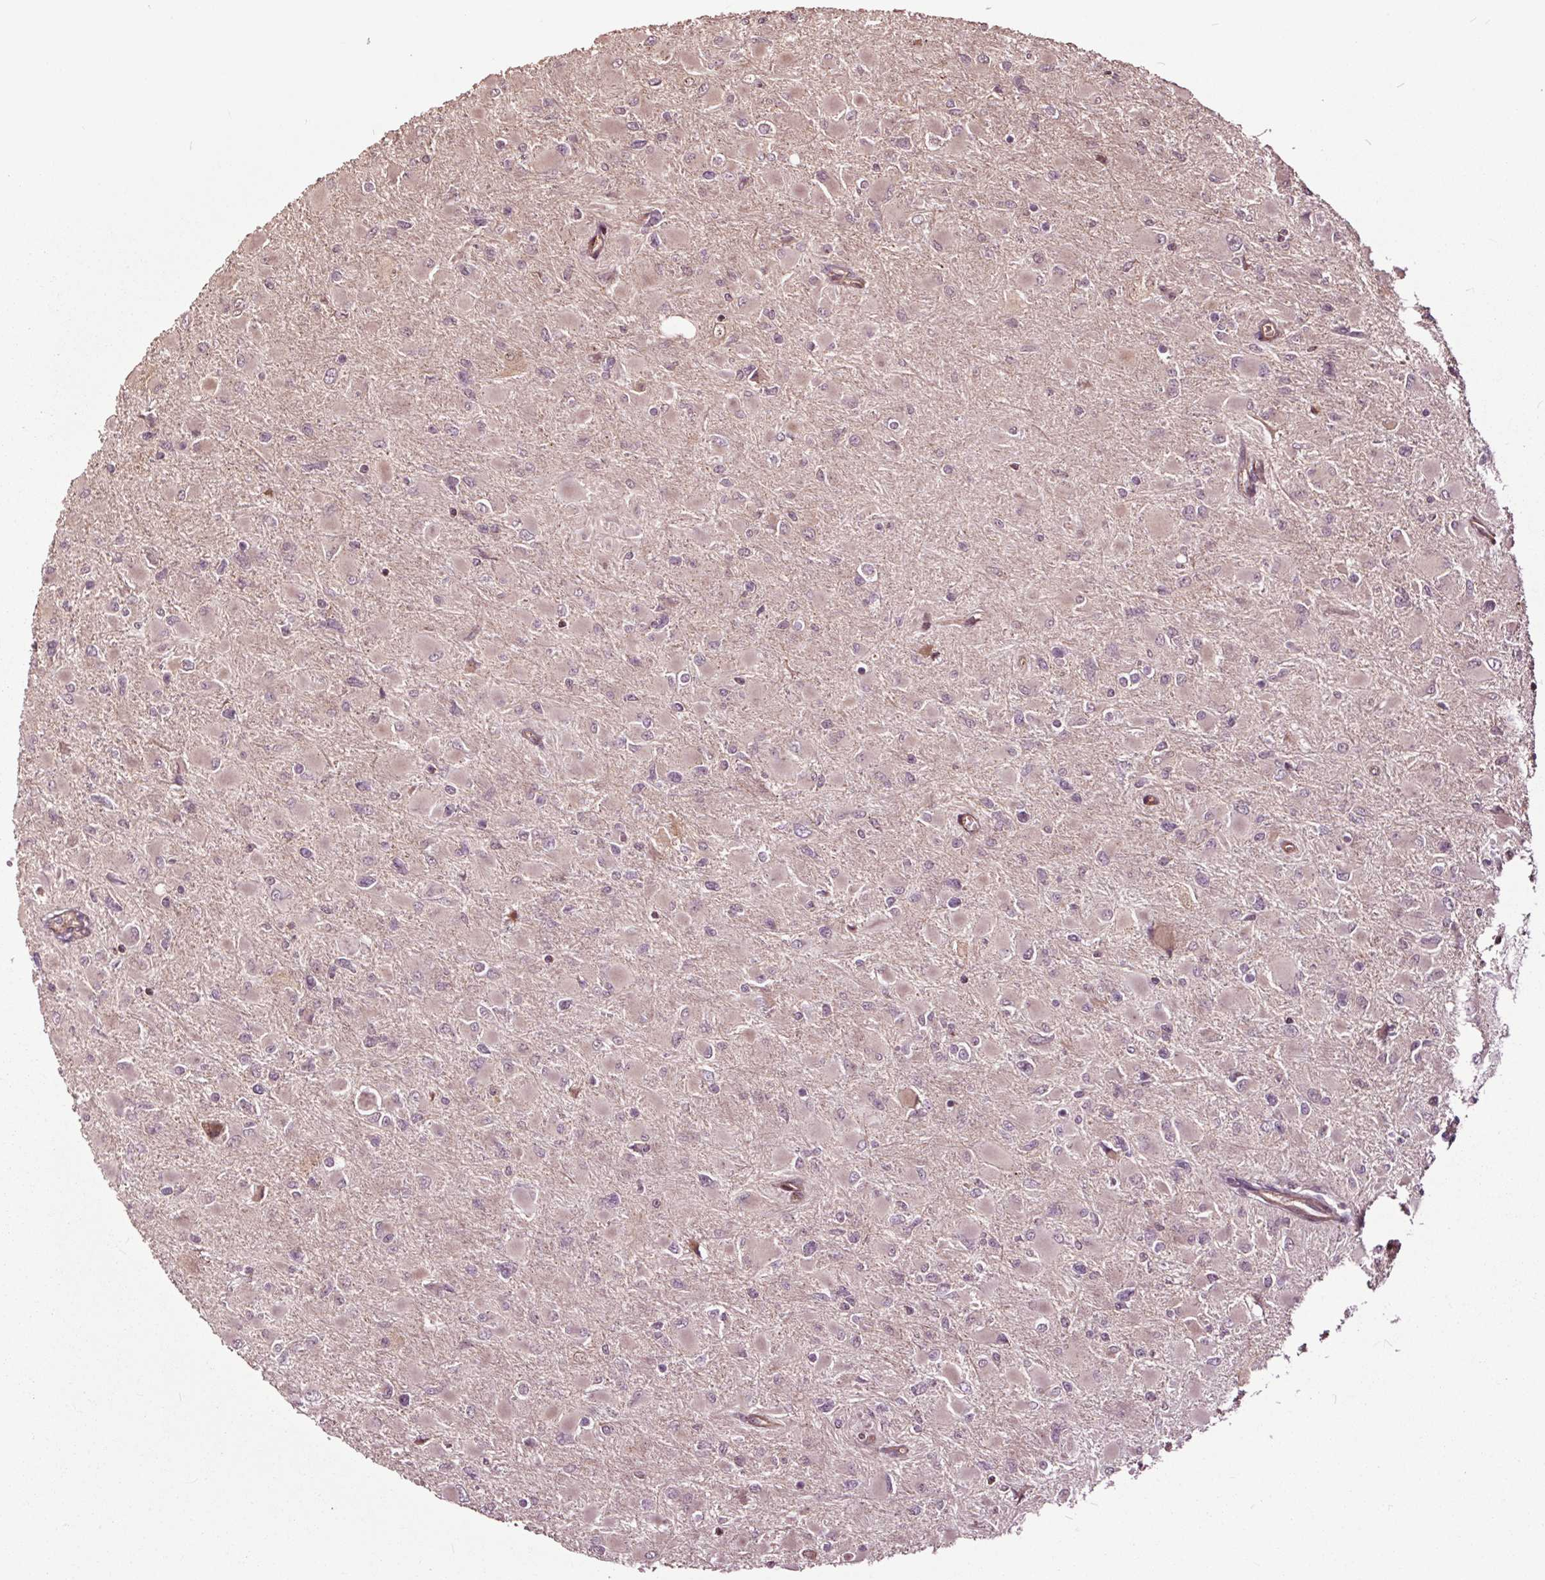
{"staining": {"intensity": "negative", "quantity": "none", "location": "none"}, "tissue": "glioma", "cell_type": "Tumor cells", "image_type": "cancer", "snomed": [{"axis": "morphology", "description": "Glioma, malignant, High grade"}, {"axis": "topography", "description": "Cerebral cortex"}], "caption": "Tumor cells are negative for protein expression in human glioma. (DAB IHC, high magnification).", "gene": "CEP95", "patient": {"sex": "female", "age": 36}}